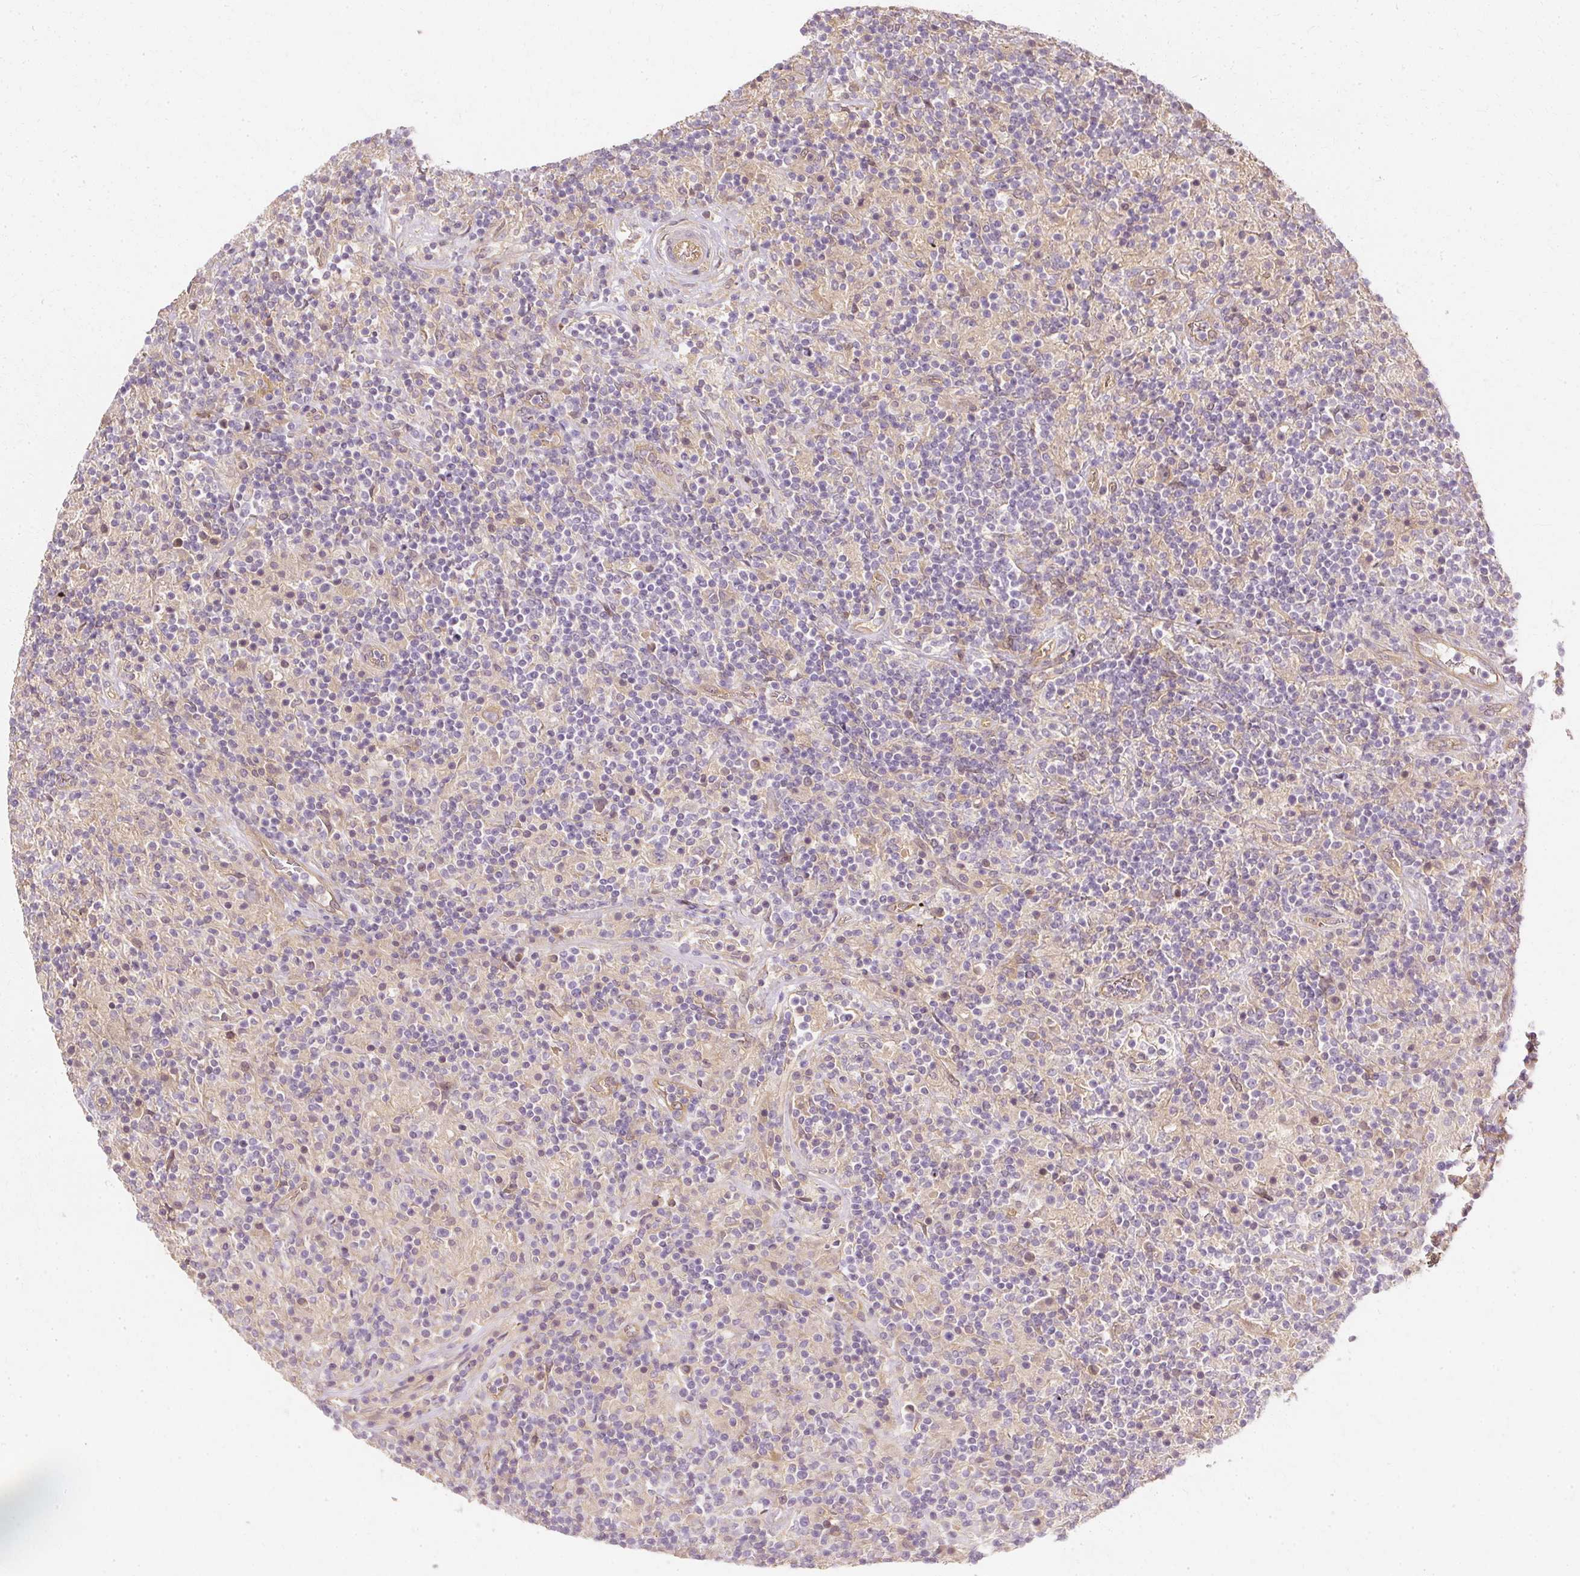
{"staining": {"intensity": "weak", "quantity": "25%-75%", "location": "cytoplasmic/membranous"}, "tissue": "lymphoma", "cell_type": "Tumor cells", "image_type": "cancer", "snomed": [{"axis": "morphology", "description": "Hodgkin's disease, NOS"}, {"axis": "topography", "description": "Lymph node"}], "caption": "Immunohistochemical staining of Hodgkin's disease displays low levels of weak cytoplasmic/membranous positivity in about 25%-75% of tumor cells. (Stains: DAB in brown, nuclei in blue, Microscopy: brightfield microscopy at high magnification).", "gene": "GNAQ", "patient": {"sex": "male", "age": 70}}